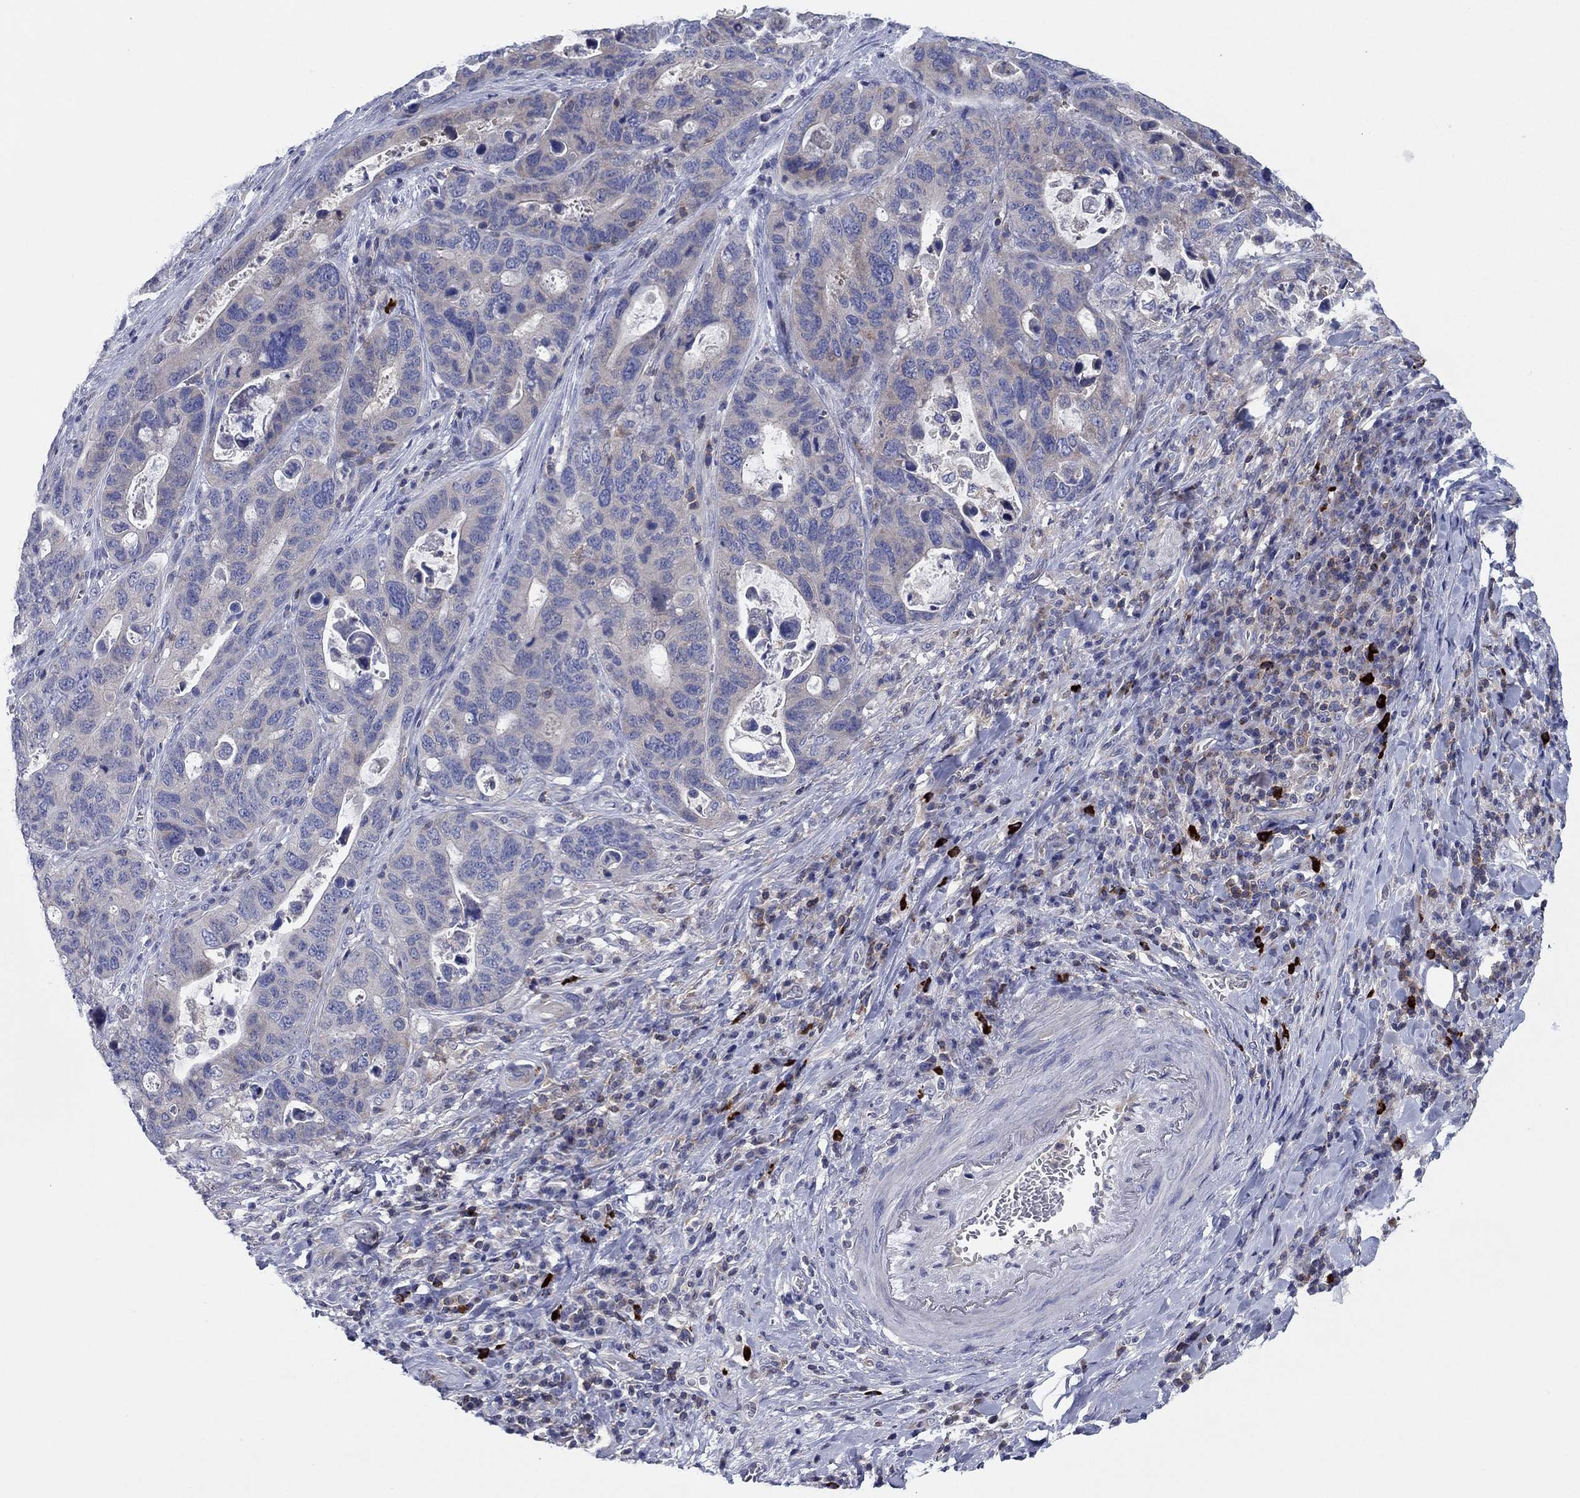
{"staining": {"intensity": "negative", "quantity": "none", "location": "none"}, "tissue": "stomach cancer", "cell_type": "Tumor cells", "image_type": "cancer", "snomed": [{"axis": "morphology", "description": "Adenocarcinoma, NOS"}, {"axis": "topography", "description": "Stomach"}], "caption": "IHC photomicrograph of neoplastic tissue: human stomach adenocarcinoma stained with DAB reveals no significant protein positivity in tumor cells.", "gene": "PVR", "patient": {"sex": "male", "age": 54}}